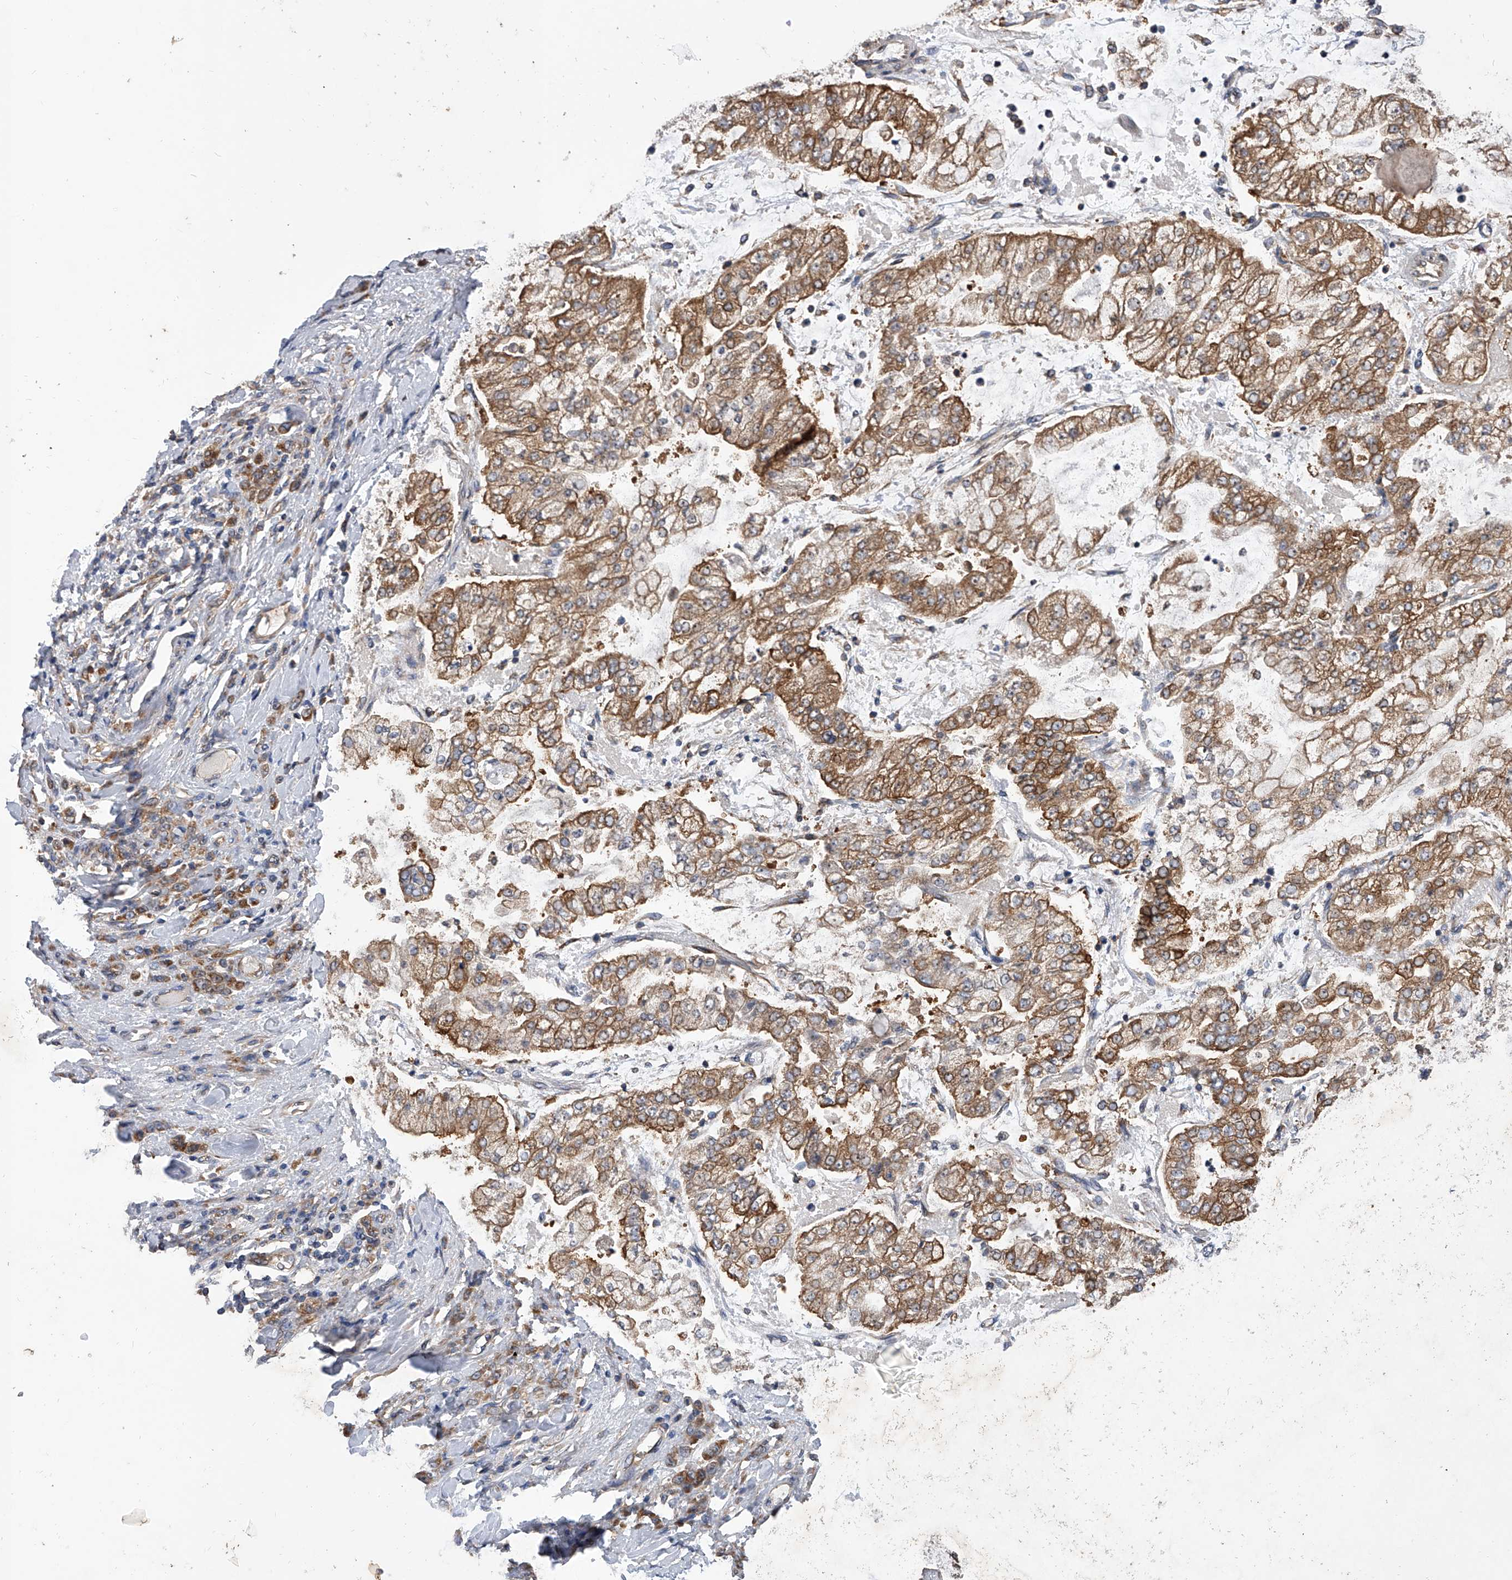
{"staining": {"intensity": "moderate", "quantity": ">75%", "location": "cytoplasmic/membranous"}, "tissue": "stomach cancer", "cell_type": "Tumor cells", "image_type": "cancer", "snomed": [{"axis": "morphology", "description": "Adenocarcinoma, NOS"}, {"axis": "topography", "description": "Stomach"}], "caption": "The immunohistochemical stain shows moderate cytoplasmic/membranous positivity in tumor cells of adenocarcinoma (stomach) tissue.", "gene": "CFAP410", "patient": {"sex": "male", "age": 76}}